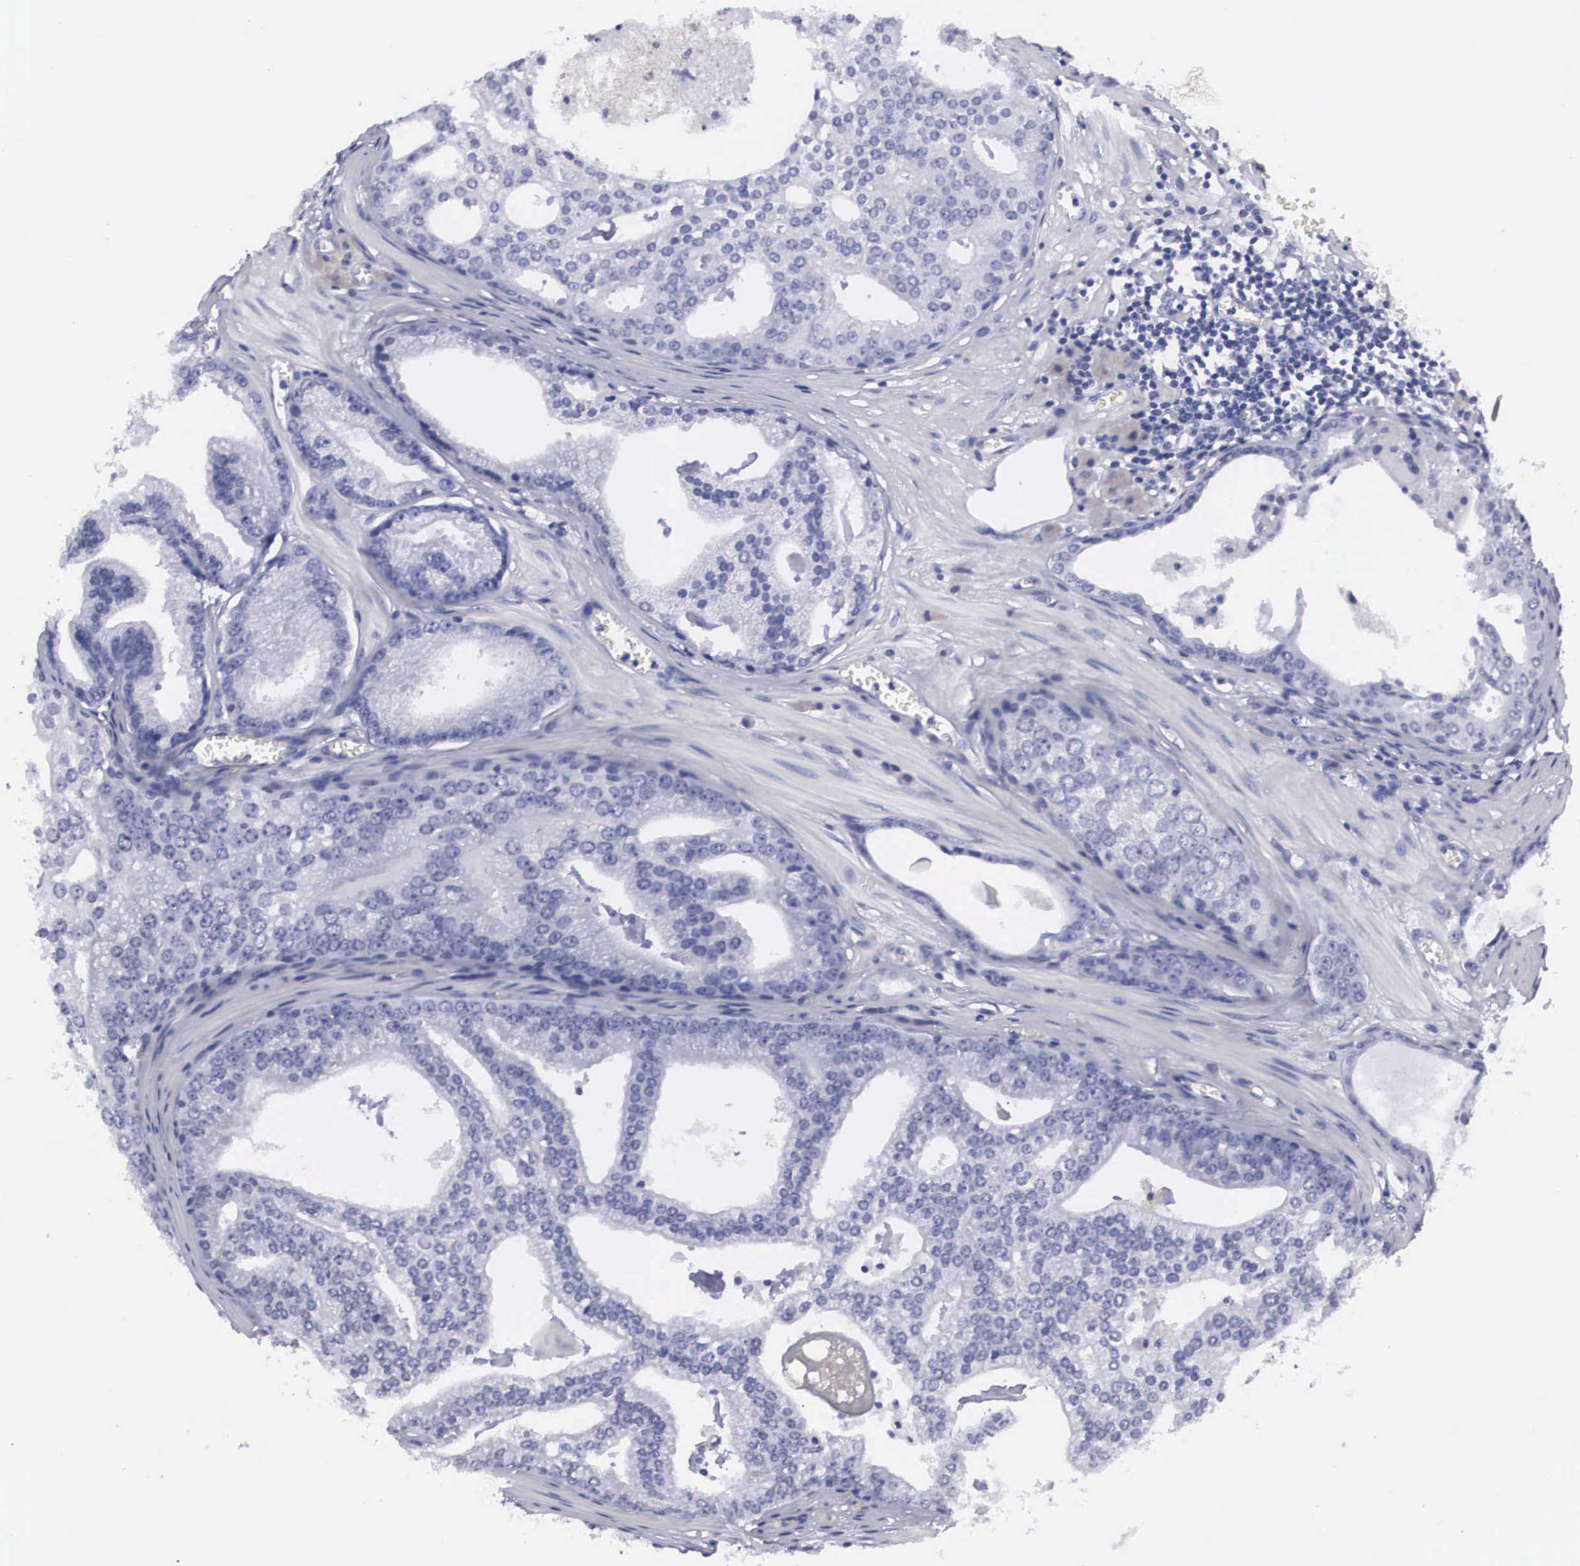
{"staining": {"intensity": "negative", "quantity": "none", "location": "none"}, "tissue": "prostate cancer", "cell_type": "Tumor cells", "image_type": "cancer", "snomed": [{"axis": "morphology", "description": "Adenocarcinoma, High grade"}, {"axis": "topography", "description": "Prostate"}], "caption": "Immunohistochemistry (IHC) micrograph of neoplastic tissue: prostate high-grade adenocarcinoma stained with DAB (3,3'-diaminobenzidine) shows no significant protein positivity in tumor cells.", "gene": "C22orf31", "patient": {"sex": "male", "age": 56}}